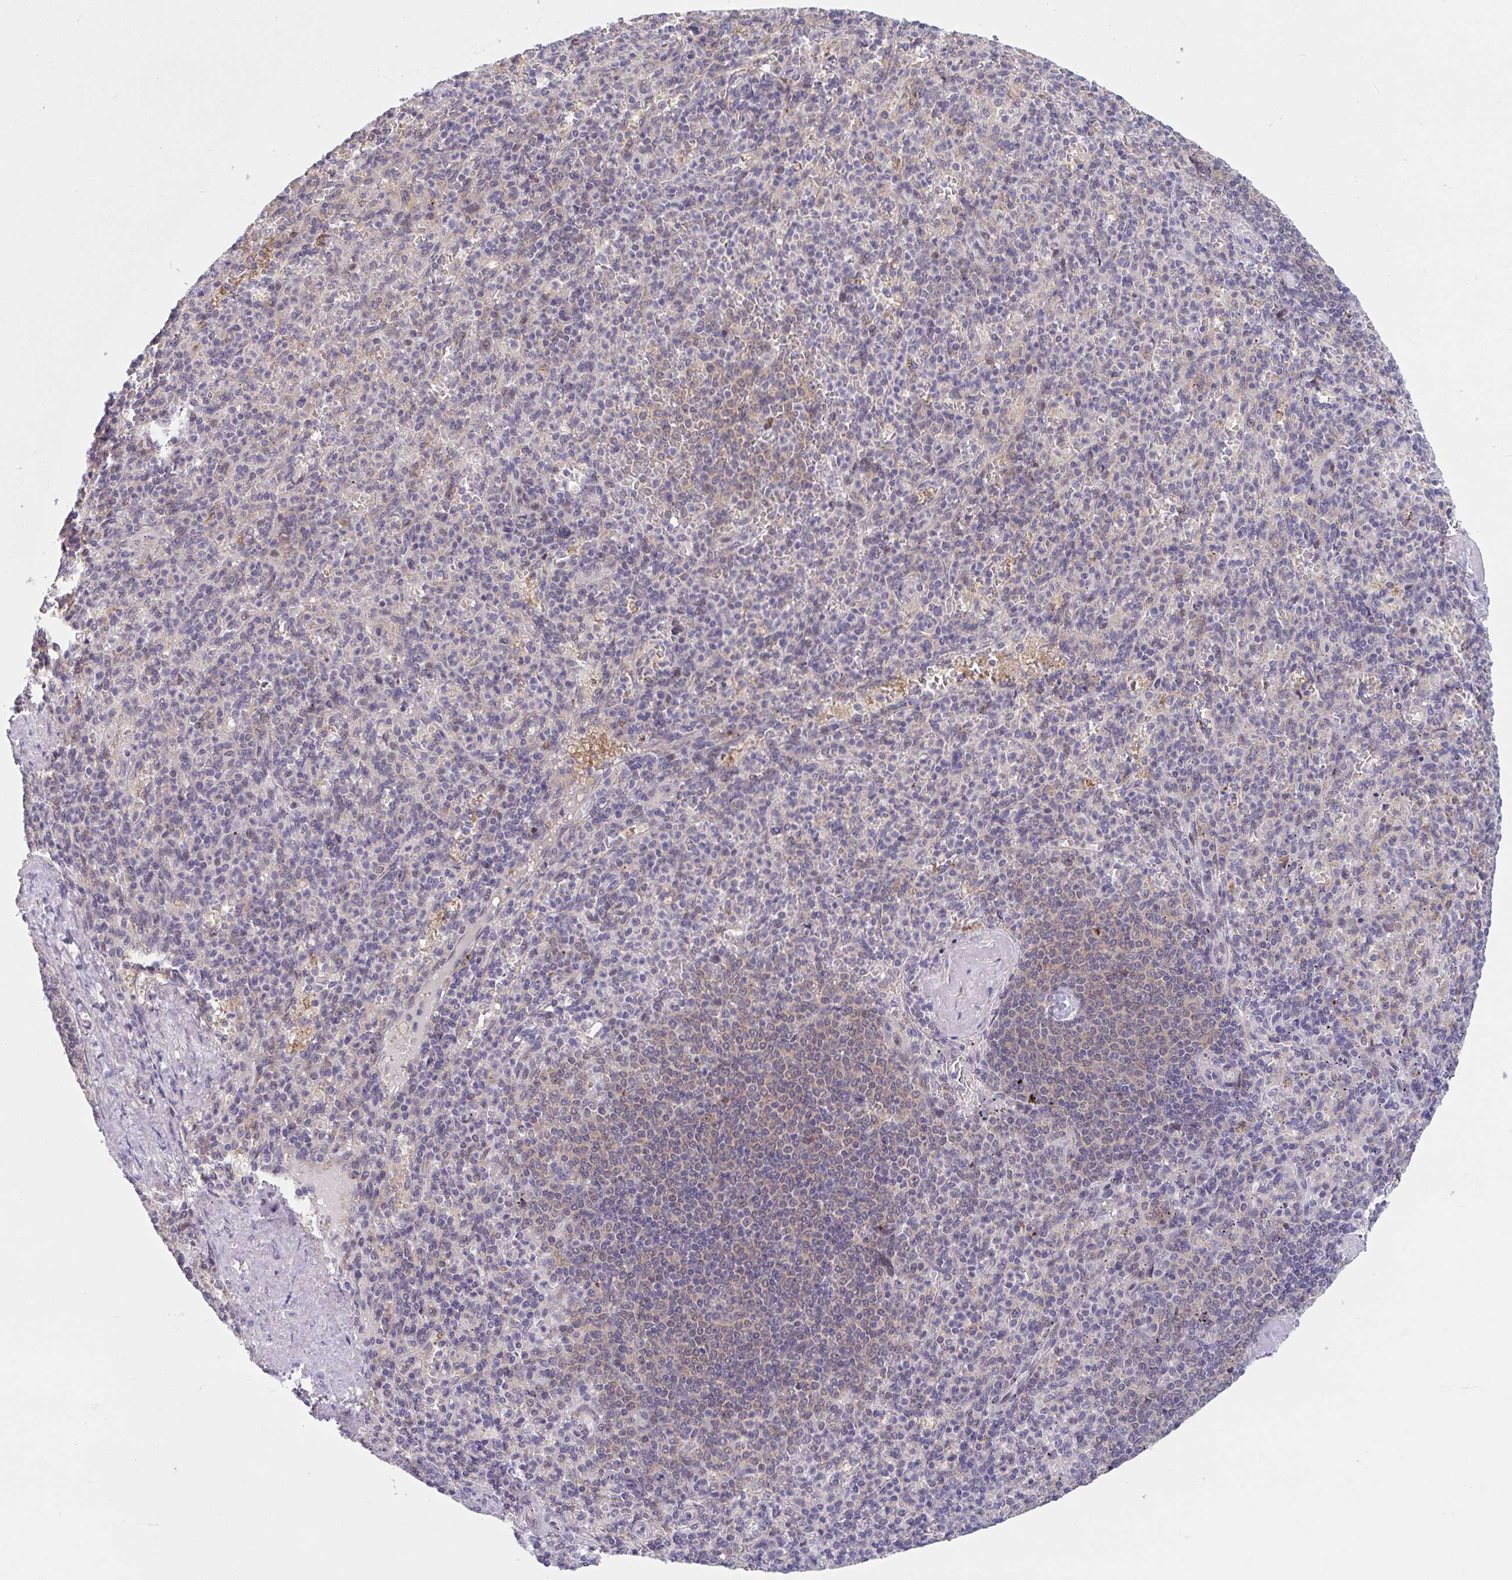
{"staining": {"intensity": "negative", "quantity": "none", "location": "none"}, "tissue": "spleen", "cell_type": "Cells in red pulp", "image_type": "normal", "snomed": [{"axis": "morphology", "description": "Normal tissue, NOS"}, {"axis": "topography", "description": "Spleen"}], "caption": "IHC histopathology image of unremarkable spleen stained for a protein (brown), which displays no staining in cells in red pulp. The staining was performed using DAB (3,3'-diaminobenzidine) to visualize the protein expression in brown, while the nuclei were stained in blue with hematoxylin (Magnification: 20x).", "gene": "RIOK1", "patient": {"sex": "female", "age": 74}}